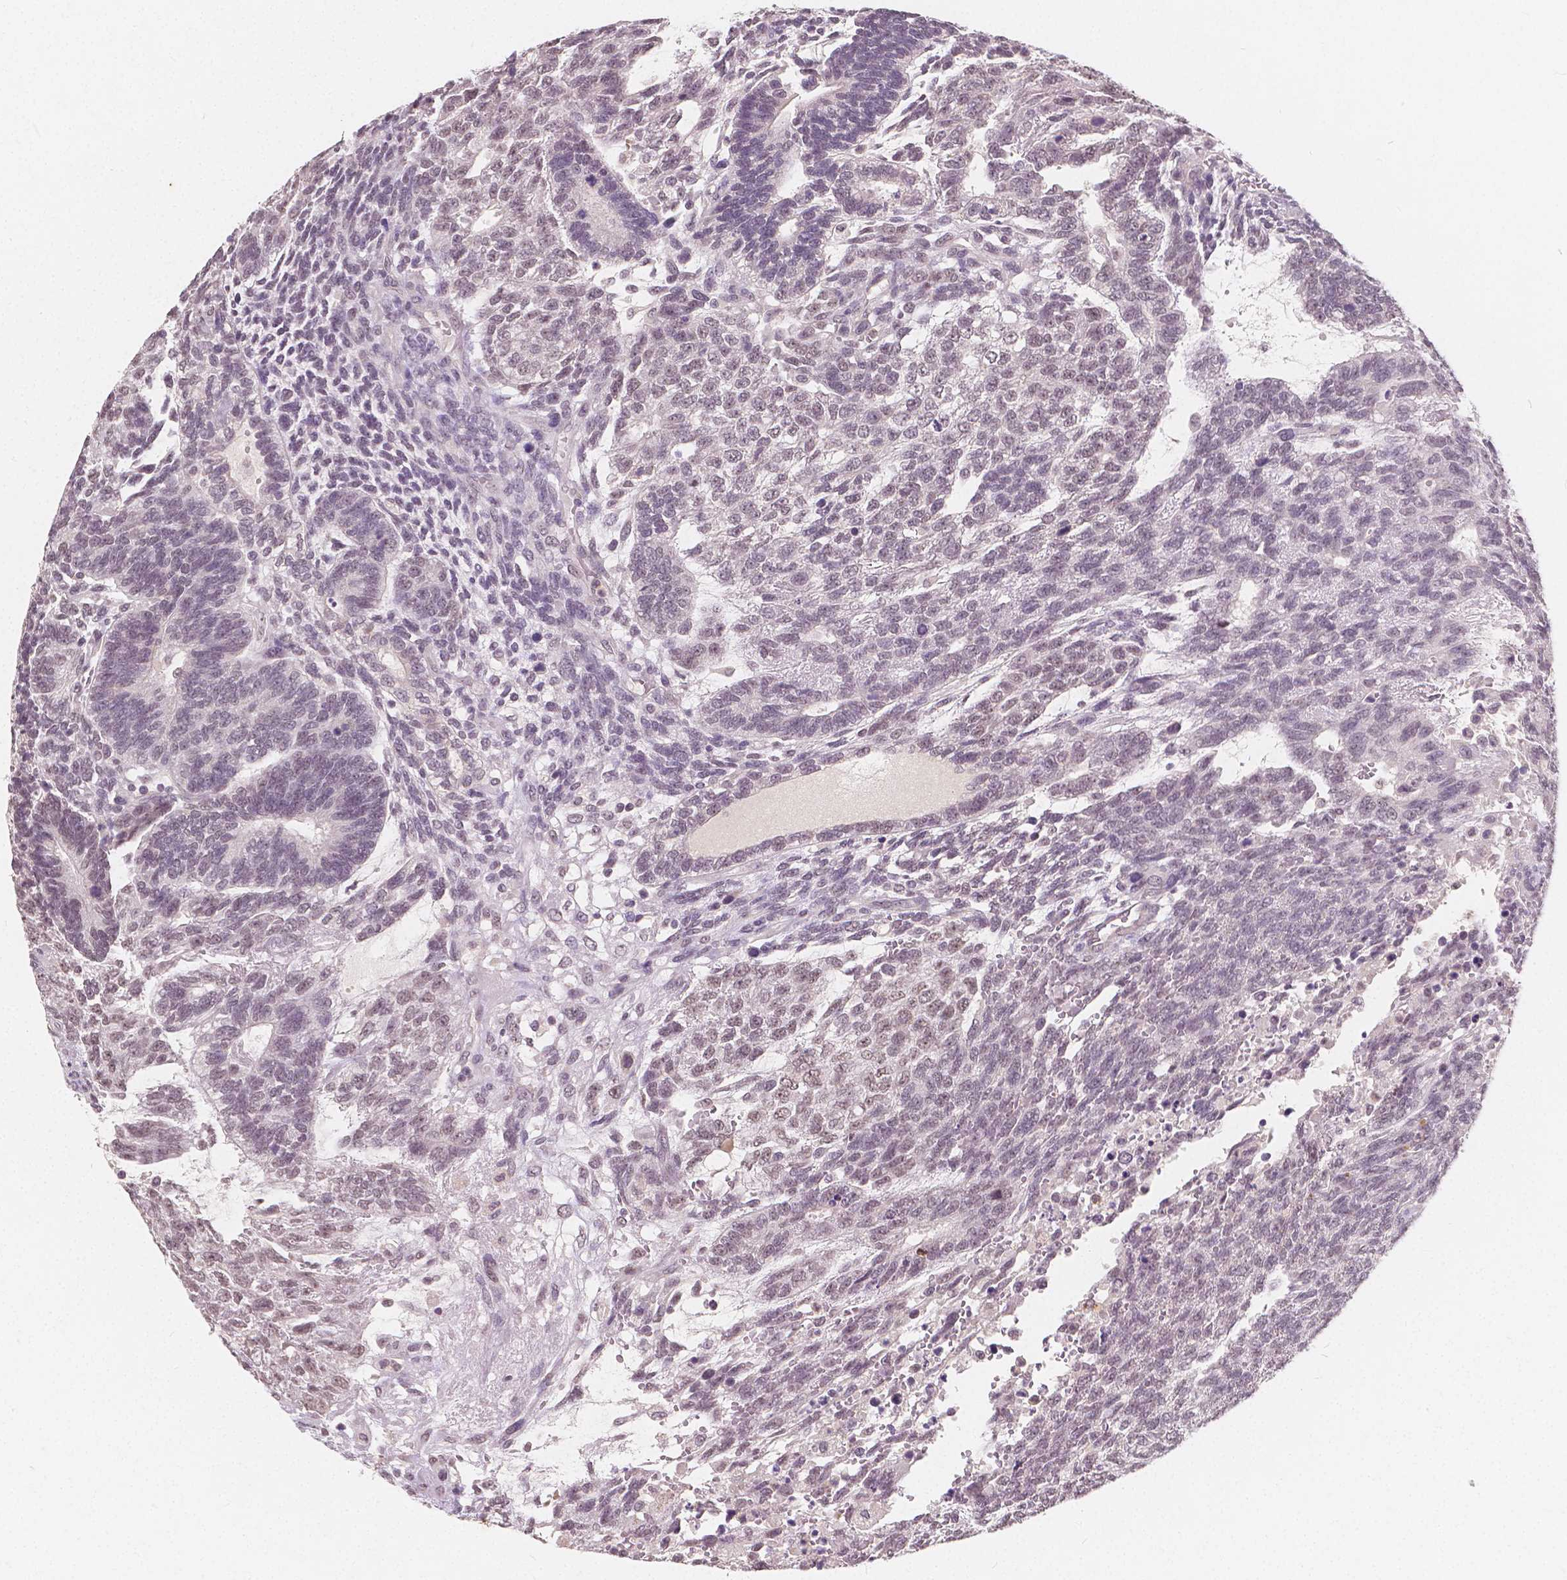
{"staining": {"intensity": "weak", "quantity": "<25%", "location": "nuclear"}, "tissue": "testis cancer", "cell_type": "Tumor cells", "image_type": "cancer", "snomed": [{"axis": "morphology", "description": "Carcinoma, Embryonal, NOS"}, {"axis": "topography", "description": "Testis"}], "caption": "Immunohistochemical staining of testis embryonal carcinoma shows no significant staining in tumor cells. Brightfield microscopy of IHC stained with DAB (3,3'-diaminobenzidine) (brown) and hematoxylin (blue), captured at high magnification.", "gene": "NOLC1", "patient": {"sex": "male", "age": 23}}